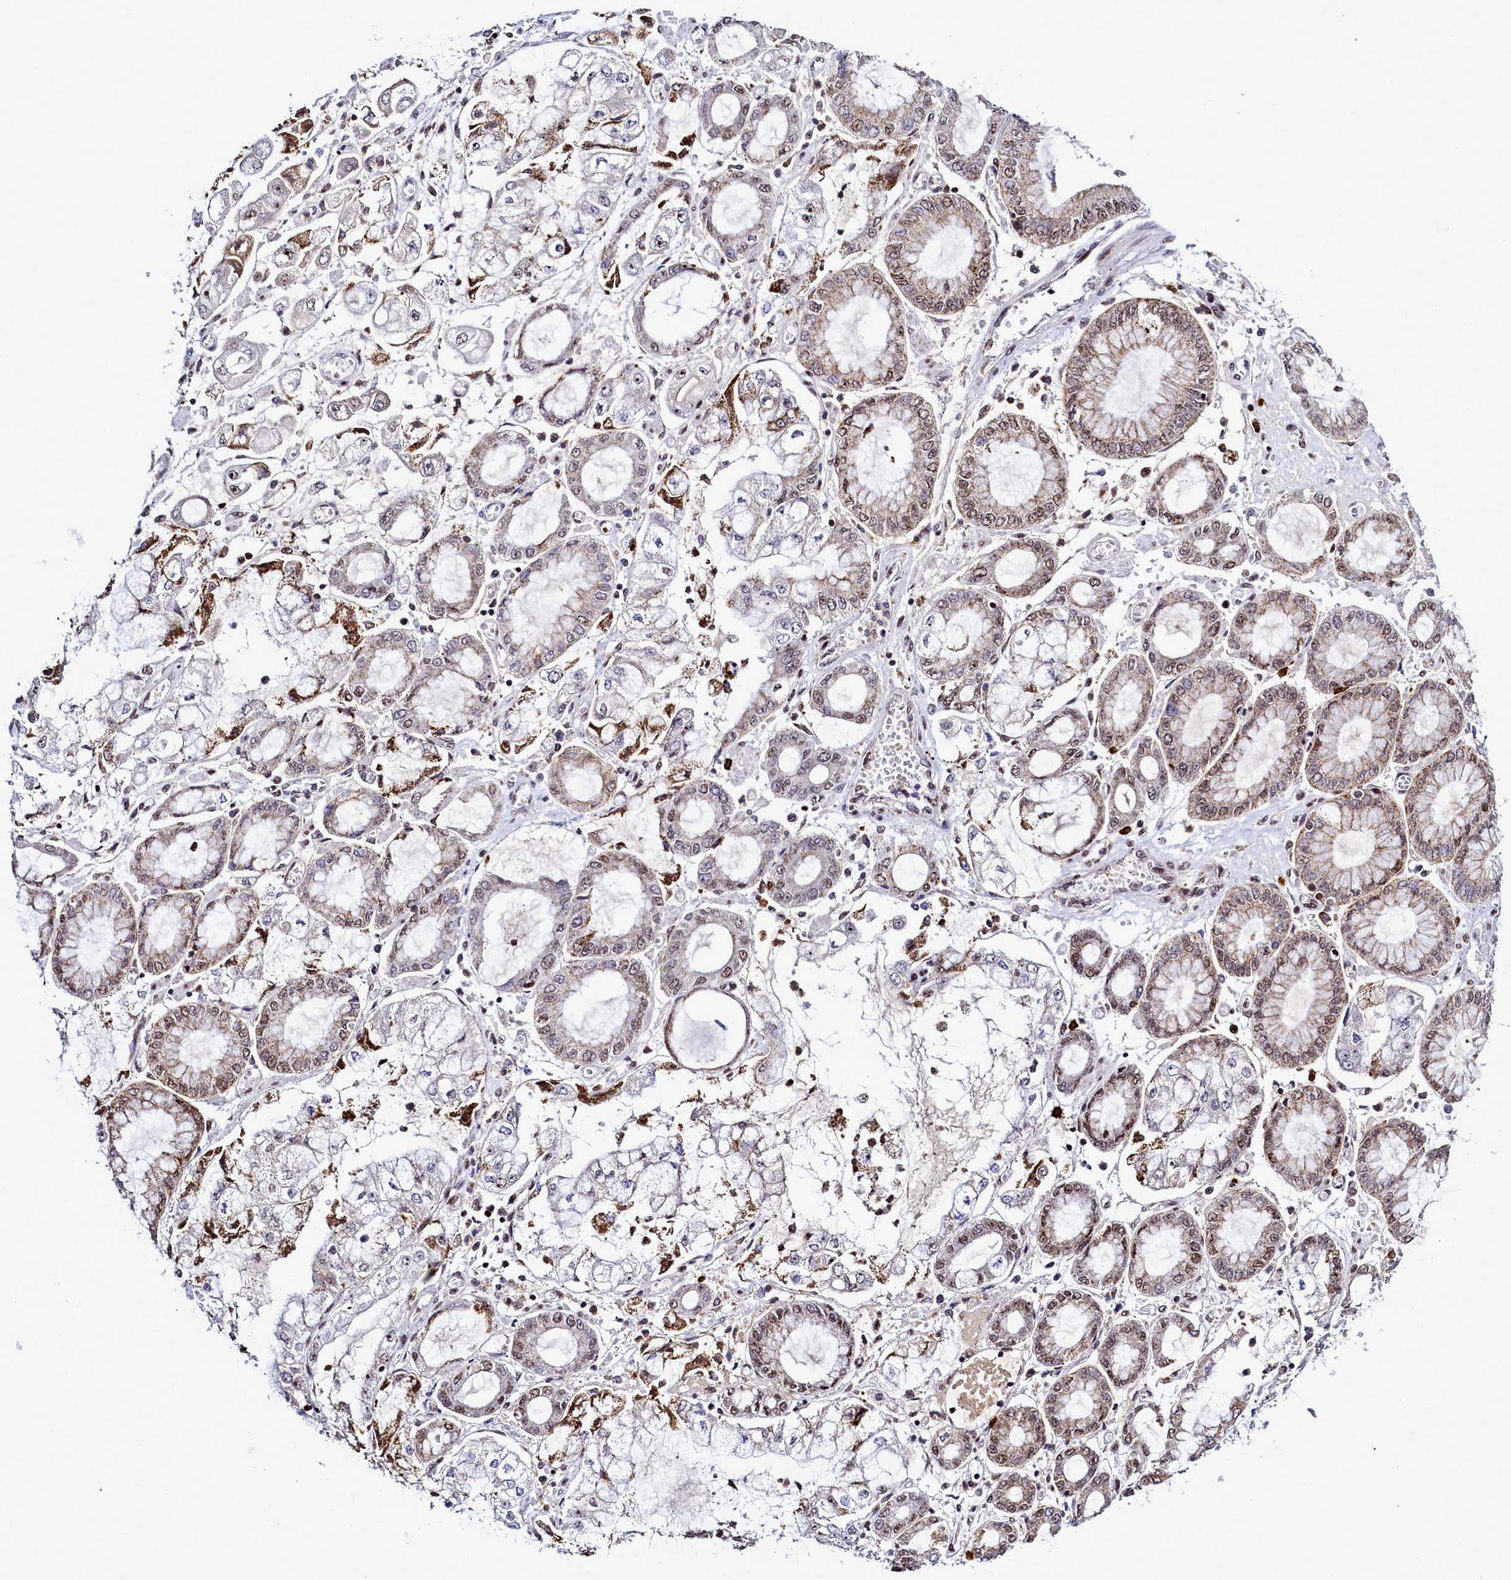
{"staining": {"intensity": "moderate", "quantity": "25%-75%", "location": "cytoplasmic/membranous,nuclear"}, "tissue": "stomach cancer", "cell_type": "Tumor cells", "image_type": "cancer", "snomed": [{"axis": "morphology", "description": "Adenocarcinoma, NOS"}, {"axis": "topography", "description": "Stomach"}], "caption": "Immunohistochemistry of stomach adenocarcinoma demonstrates medium levels of moderate cytoplasmic/membranous and nuclear expression in about 25%-75% of tumor cells. (DAB IHC, brown staining for protein, blue staining for nuclei).", "gene": "POM121L2", "patient": {"sex": "male", "age": 76}}